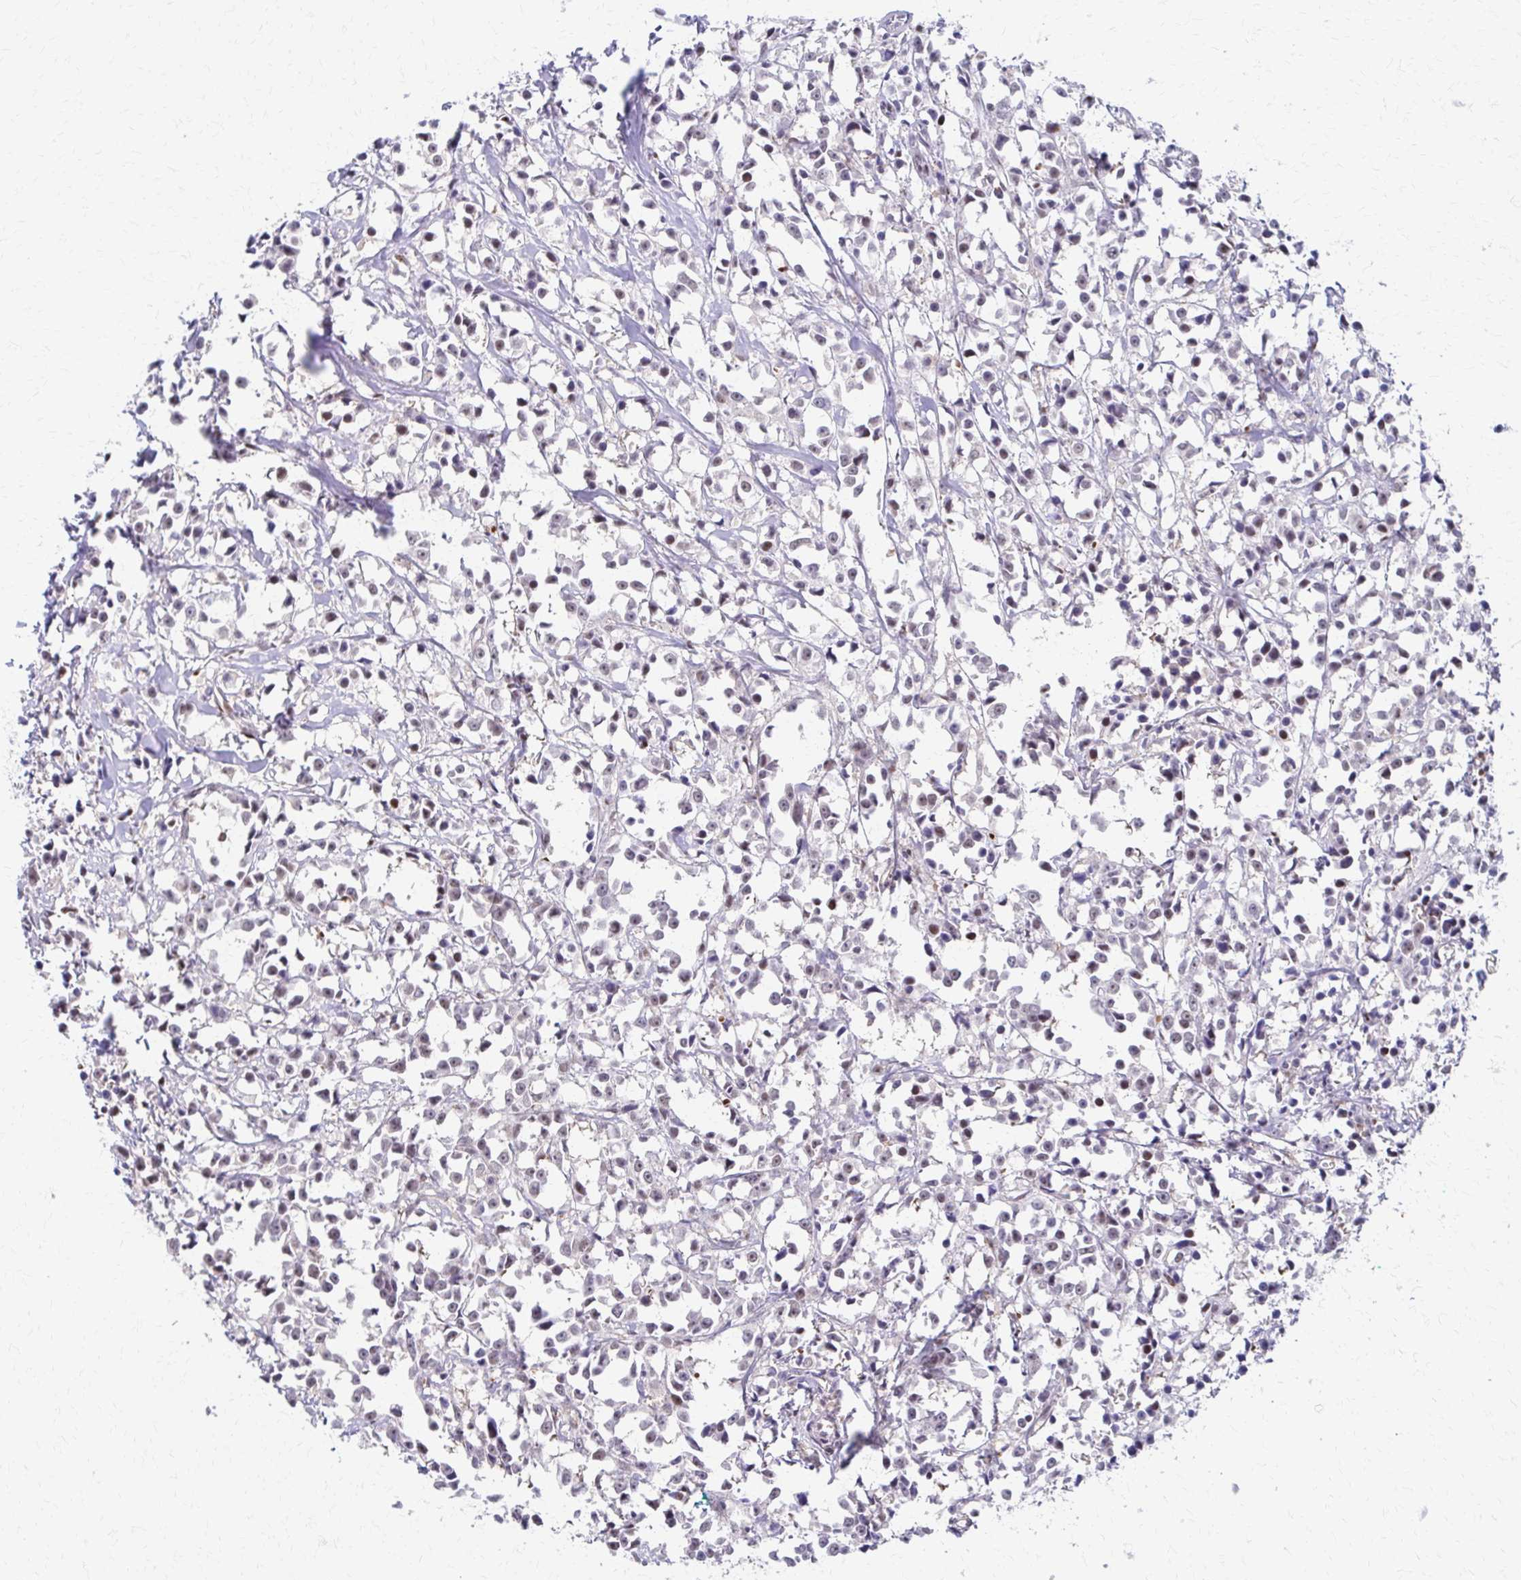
{"staining": {"intensity": "weak", "quantity": "<25%", "location": "cytoplasmic/membranous"}, "tissue": "breast cancer", "cell_type": "Tumor cells", "image_type": "cancer", "snomed": [{"axis": "morphology", "description": "Duct carcinoma"}, {"axis": "topography", "description": "Breast"}], "caption": "An immunohistochemistry image of invasive ductal carcinoma (breast) is shown. There is no staining in tumor cells of invasive ductal carcinoma (breast).", "gene": "PSMD7", "patient": {"sex": "female", "age": 80}}